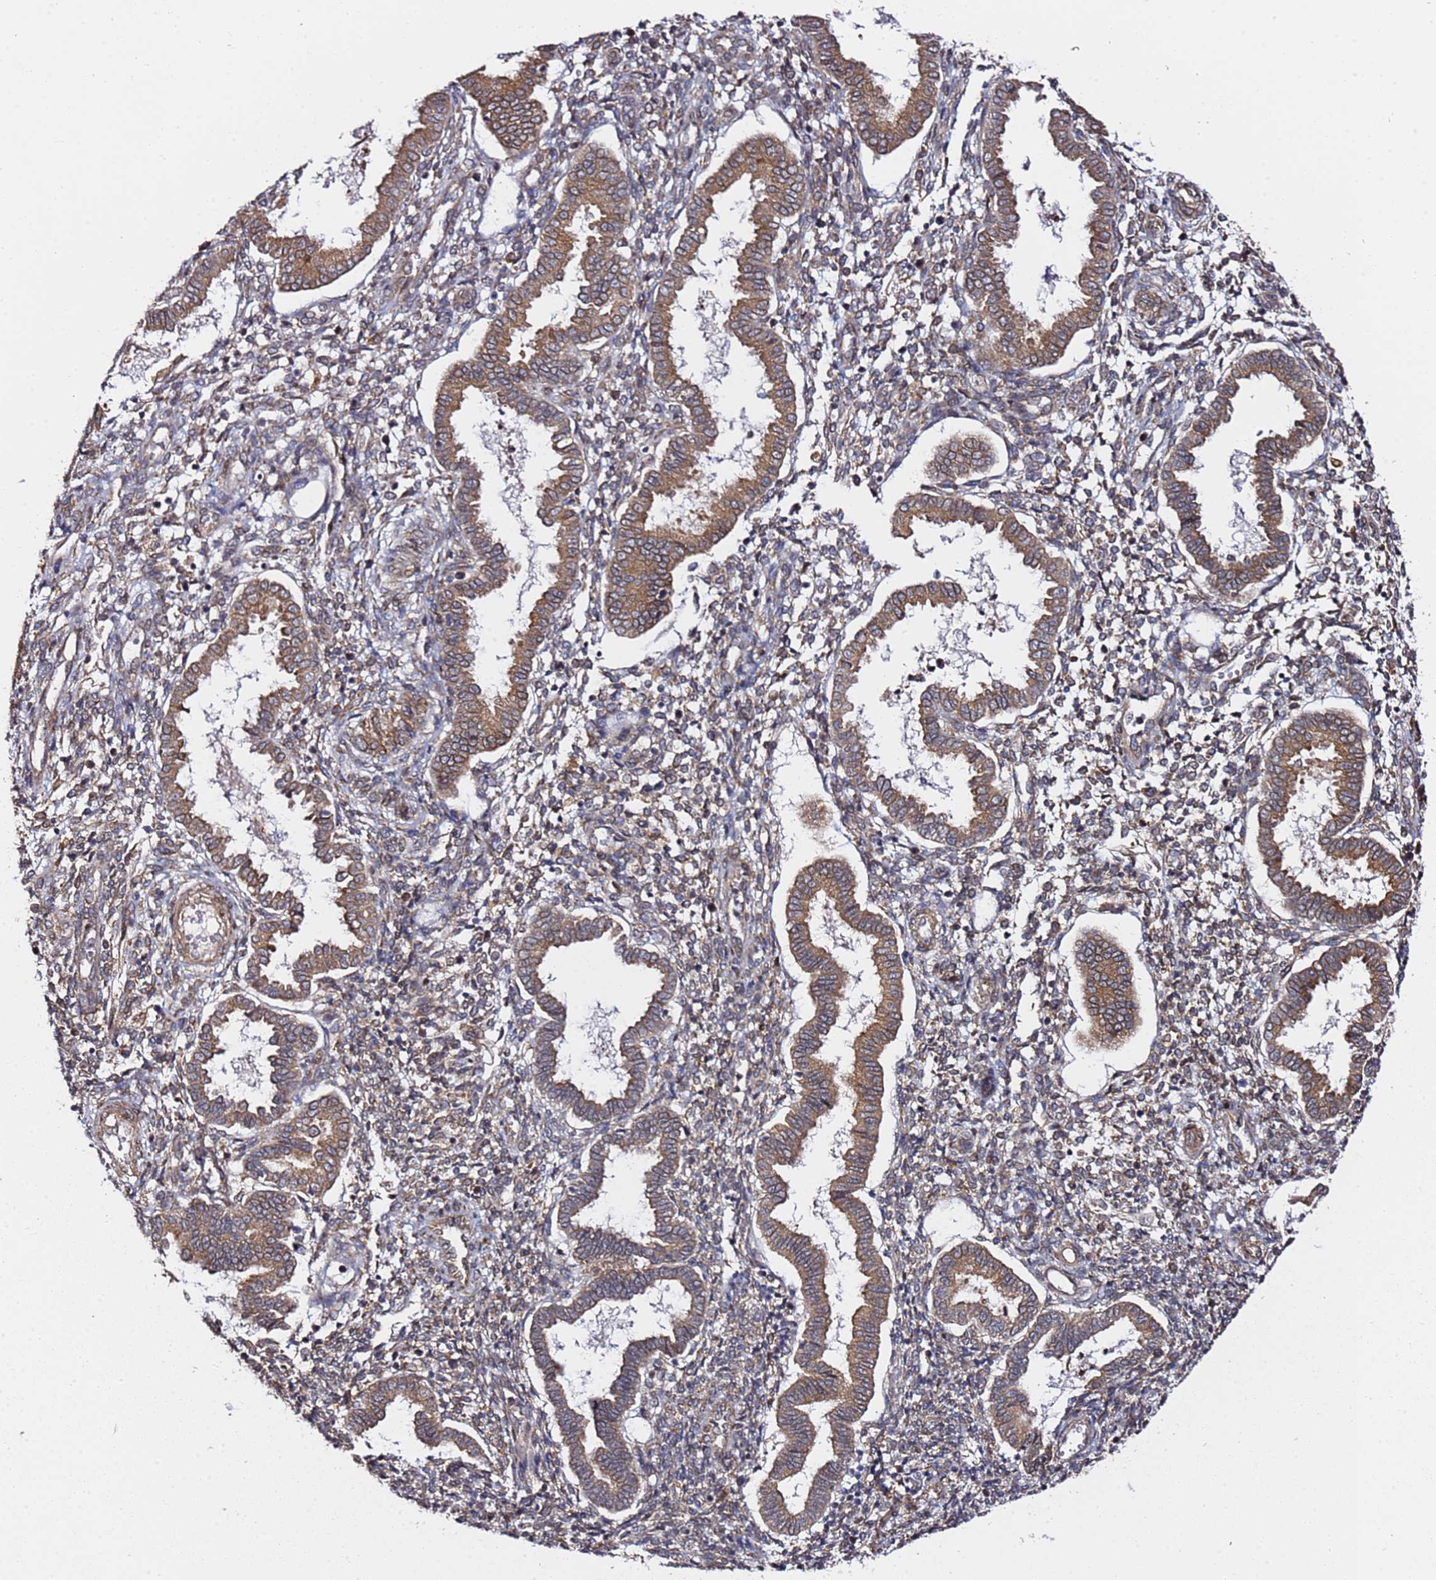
{"staining": {"intensity": "moderate", "quantity": "25%-75%", "location": "cytoplasmic/membranous"}, "tissue": "endometrium", "cell_type": "Cells in endometrial stroma", "image_type": "normal", "snomed": [{"axis": "morphology", "description": "Normal tissue, NOS"}, {"axis": "topography", "description": "Endometrium"}], "caption": "Moderate cytoplasmic/membranous staining for a protein is identified in about 25%-75% of cells in endometrial stroma of benign endometrium using IHC.", "gene": "PRKAB2", "patient": {"sex": "female", "age": 24}}